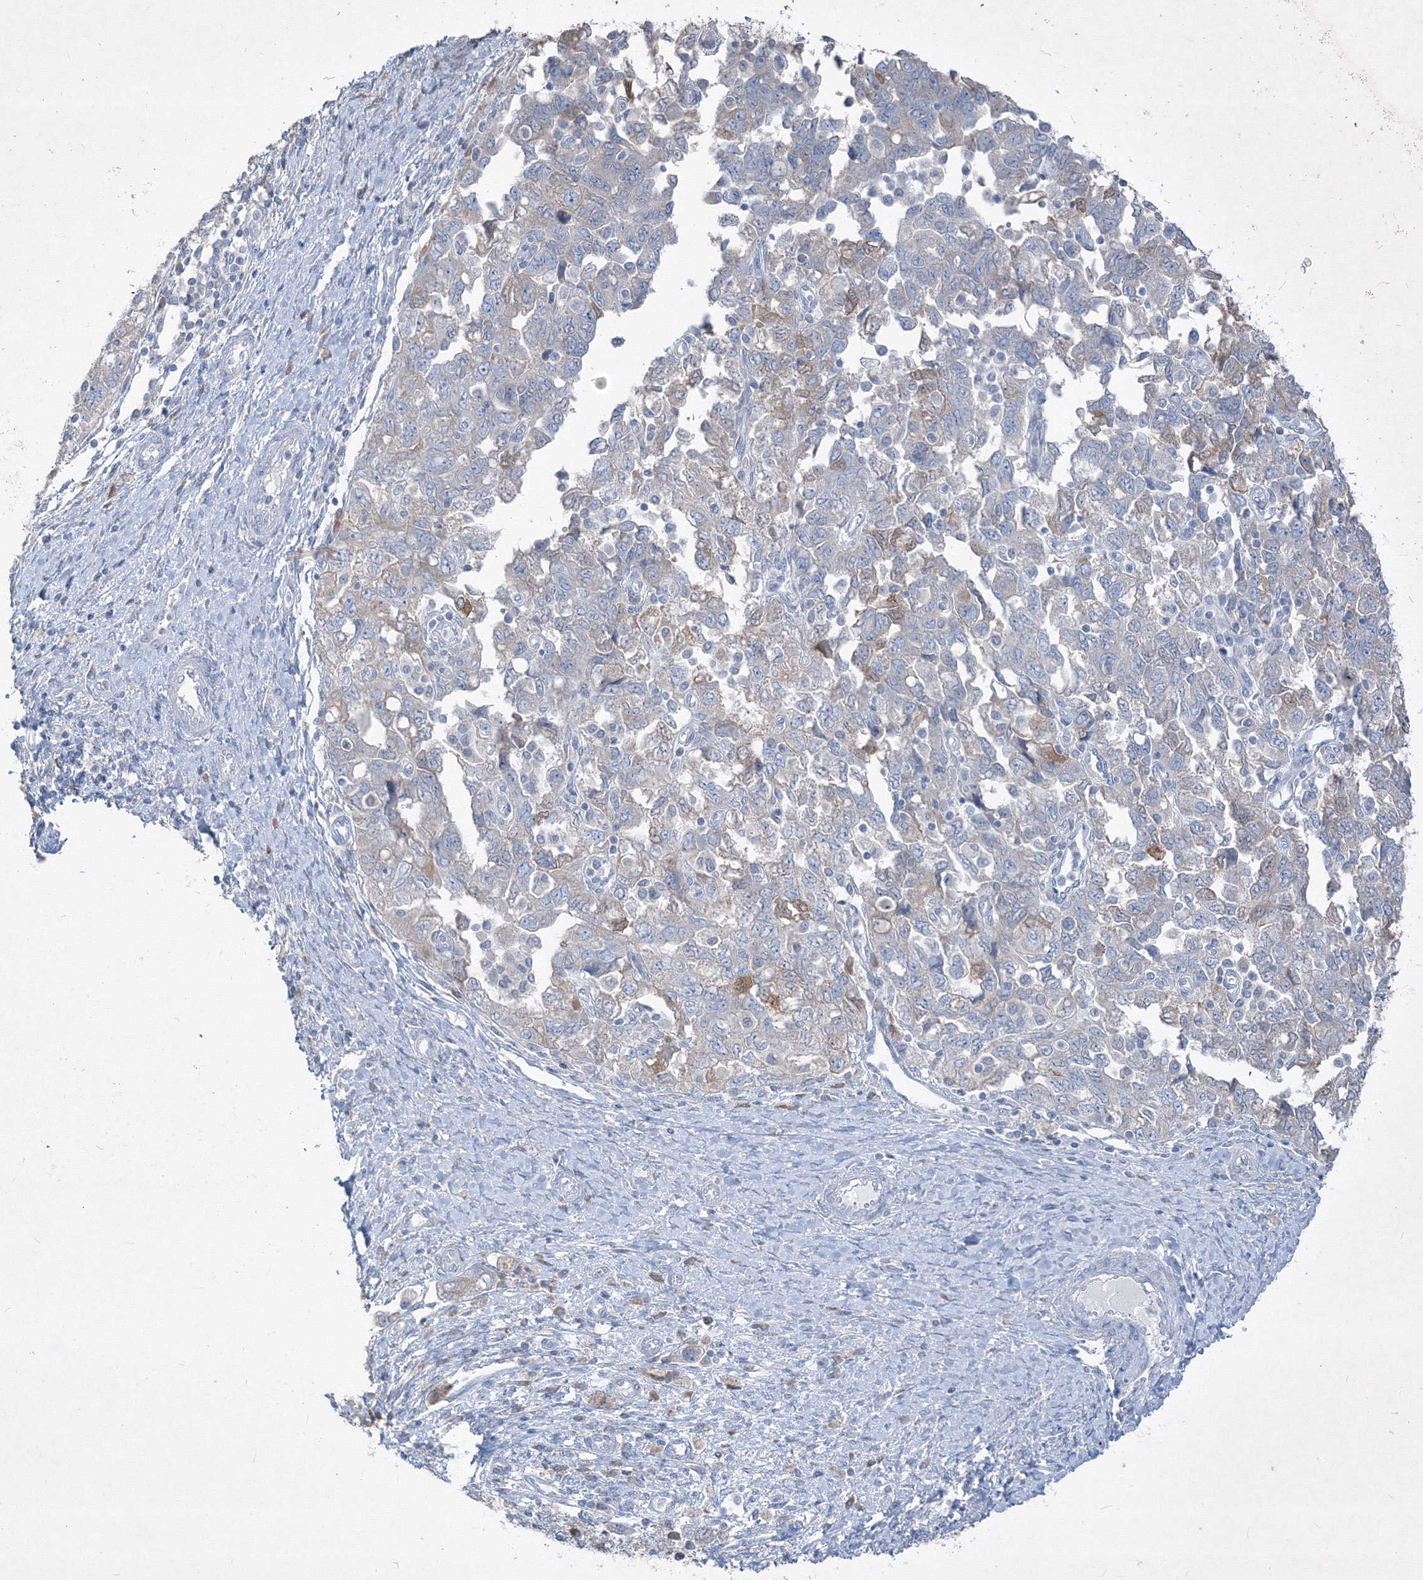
{"staining": {"intensity": "weak", "quantity": "<25%", "location": "cytoplasmic/membranous"}, "tissue": "ovarian cancer", "cell_type": "Tumor cells", "image_type": "cancer", "snomed": [{"axis": "morphology", "description": "Carcinoma, NOS"}, {"axis": "morphology", "description": "Cystadenocarcinoma, serous, NOS"}, {"axis": "topography", "description": "Ovary"}], "caption": "This is an immunohistochemistry (IHC) photomicrograph of carcinoma (ovarian). There is no staining in tumor cells.", "gene": "IFNAR1", "patient": {"sex": "female", "age": 69}}